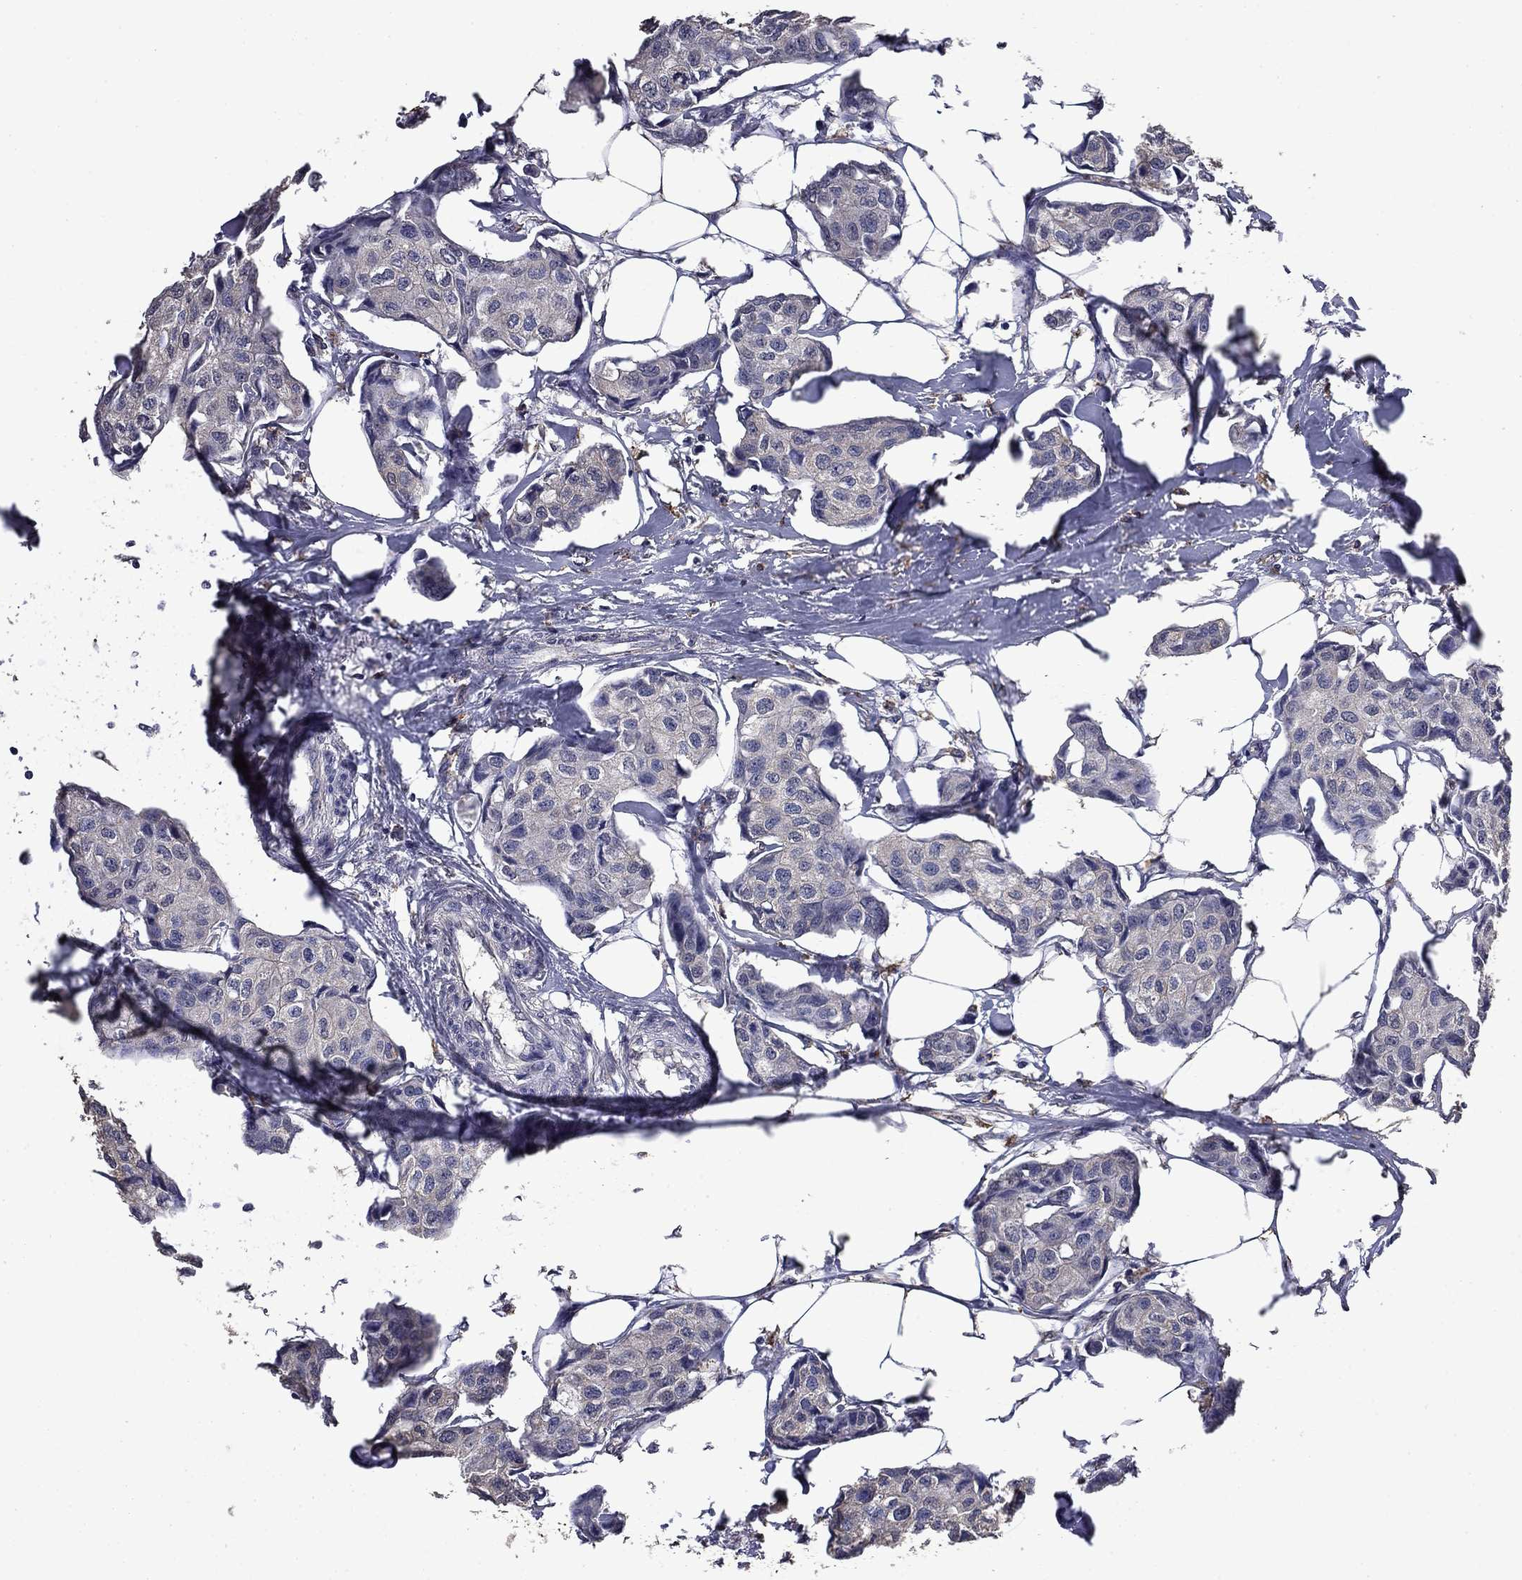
{"staining": {"intensity": "negative", "quantity": "none", "location": "none"}, "tissue": "breast cancer", "cell_type": "Tumor cells", "image_type": "cancer", "snomed": [{"axis": "morphology", "description": "Duct carcinoma"}, {"axis": "topography", "description": "Breast"}], "caption": "DAB (3,3'-diaminobenzidine) immunohistochemical staining of human breast cancer (intraductal carcinoma) displays no significant staining in tumor cells.", "gene": "MFAP3L", "patient": {"sex": "female", "age": 80}}